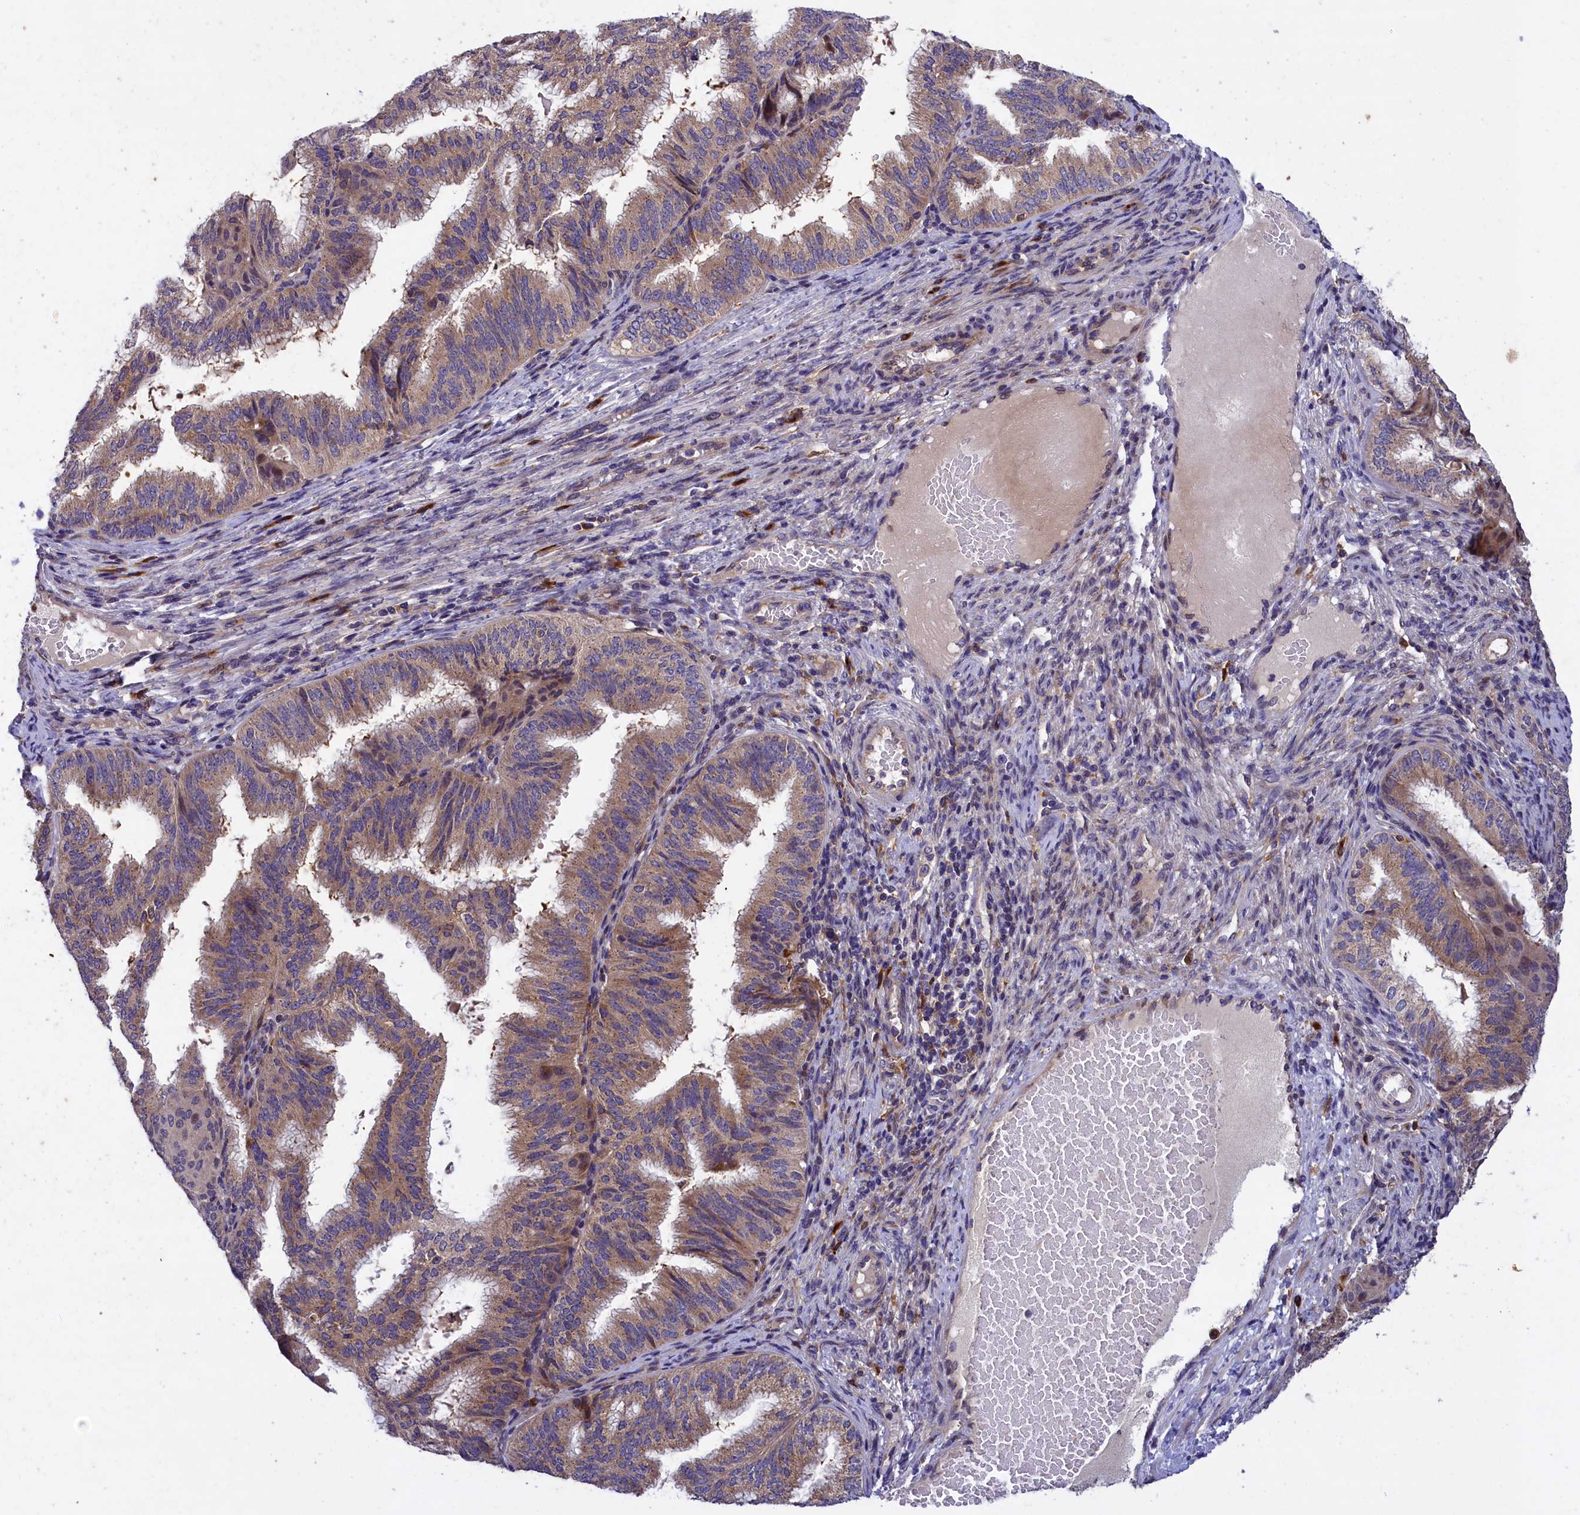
{"staining": {"intensity": "moderate", "quantity": ">75%", "location": "cytoplasmic/membranous"}, "tissue": "endometrial cancer", "cell_type": "Tumor cells", "image_type": "cancer", "snomed": [{"axis": "morphology", "description": "Adenocarcinoma, NOS"}, {"axis": "topography", "description": "Endometrium"}], "caption": "About >75% of tumor cells in human endometrial cancer reveal moderate cytoplasmic/membranous protein staining as visualized by brown immunohistochemical staining.", "gene": "NAIP", "patient": {"sex": "female", "age": 49}}